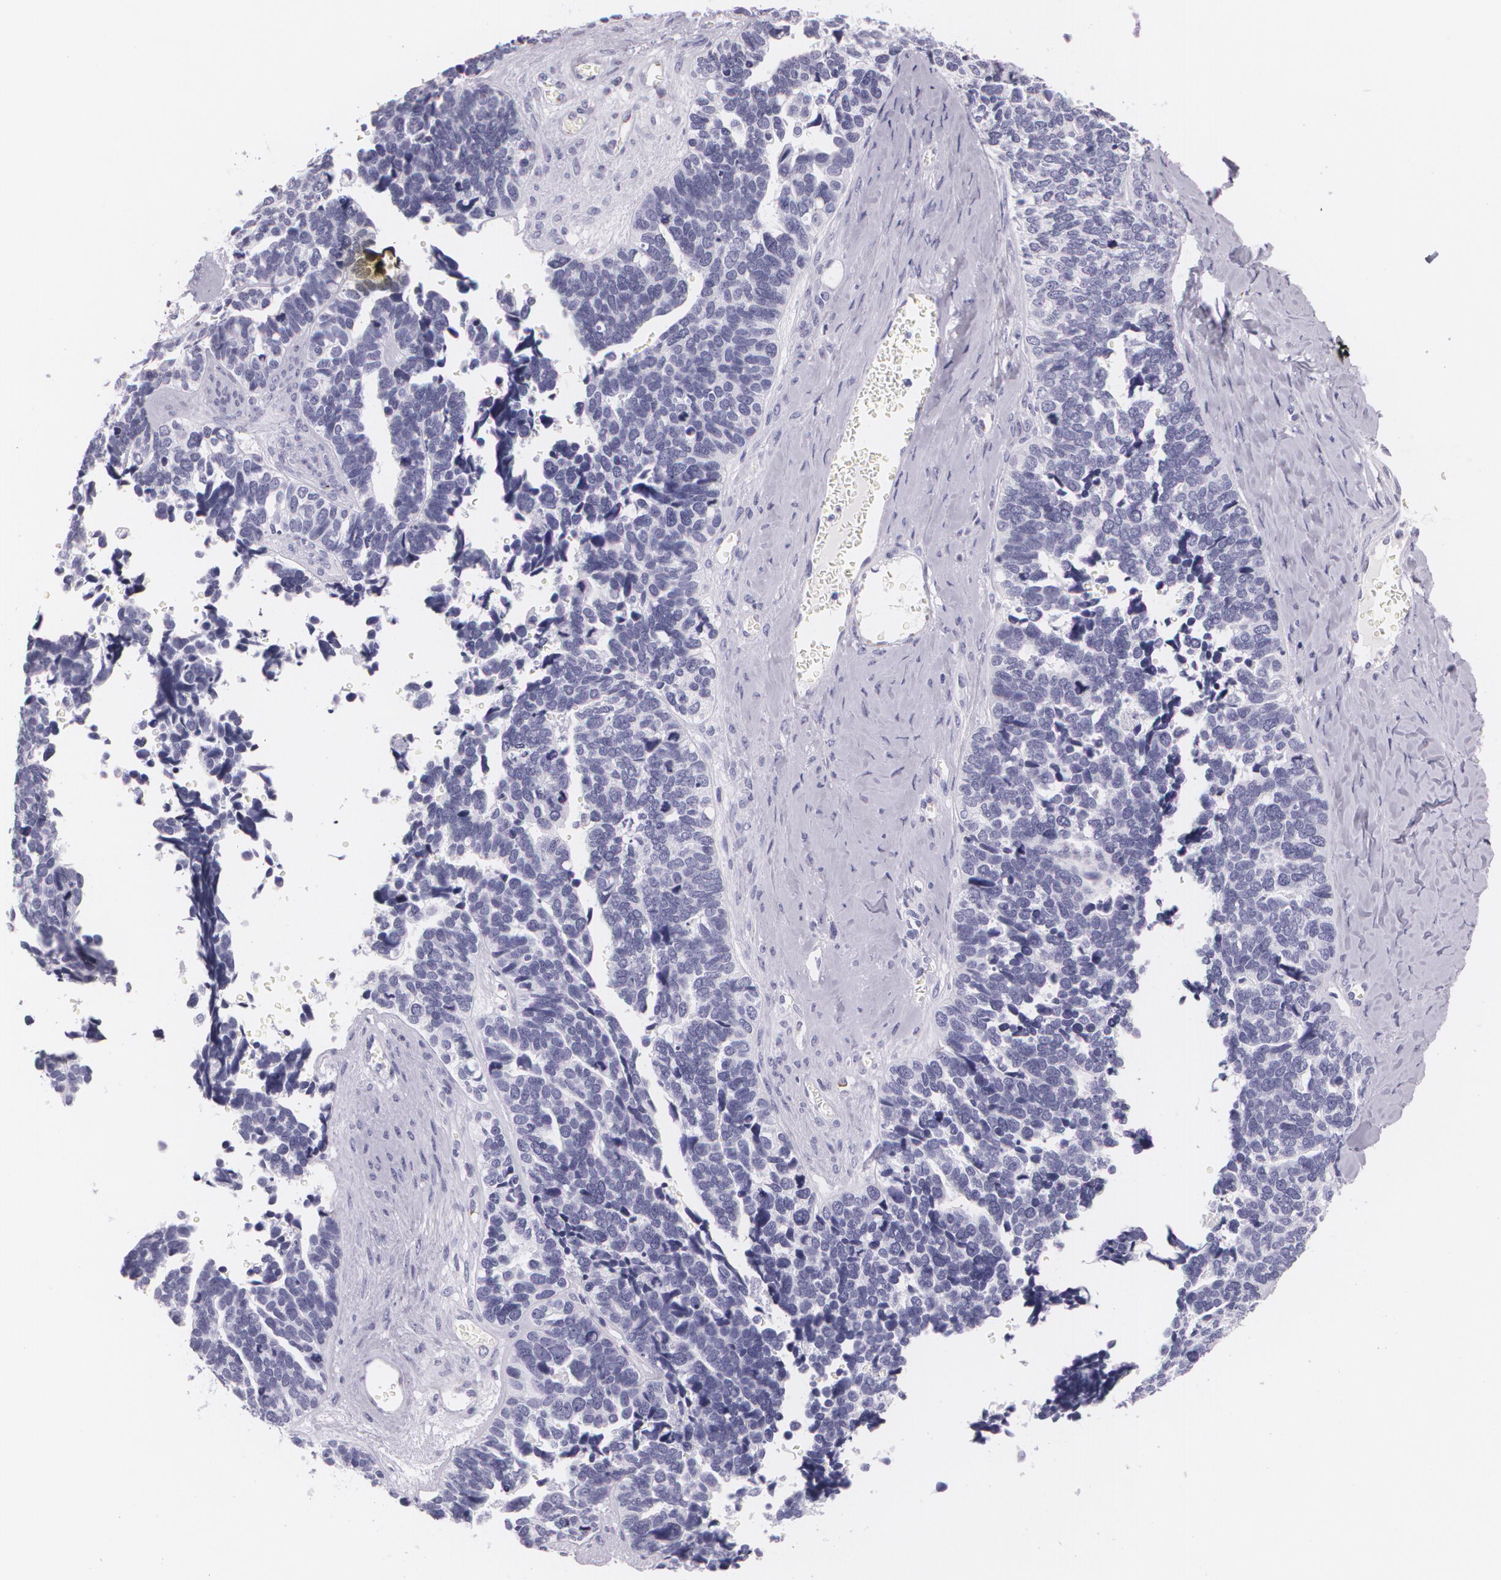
{"staining": {"intensity": "negative", "quantity": "none", "location": "none"}, "tissue": "ovarian cancer", "cell_type": "Tumor cells", "image_type": "cancer", "snomed": [{"axis": "morphology", "description": "Cystadenocarcinoma, serous, NOS"}, {"axis": "topography", "description": "Ovary"}], "caption": "This is an immunohistochemistry histopathology image of ovarian serous cystadenocarcinoma. There is no positivity in tumor cells.", "gene": "DLG4", "patient": {"sex": "female", "age": 77}}